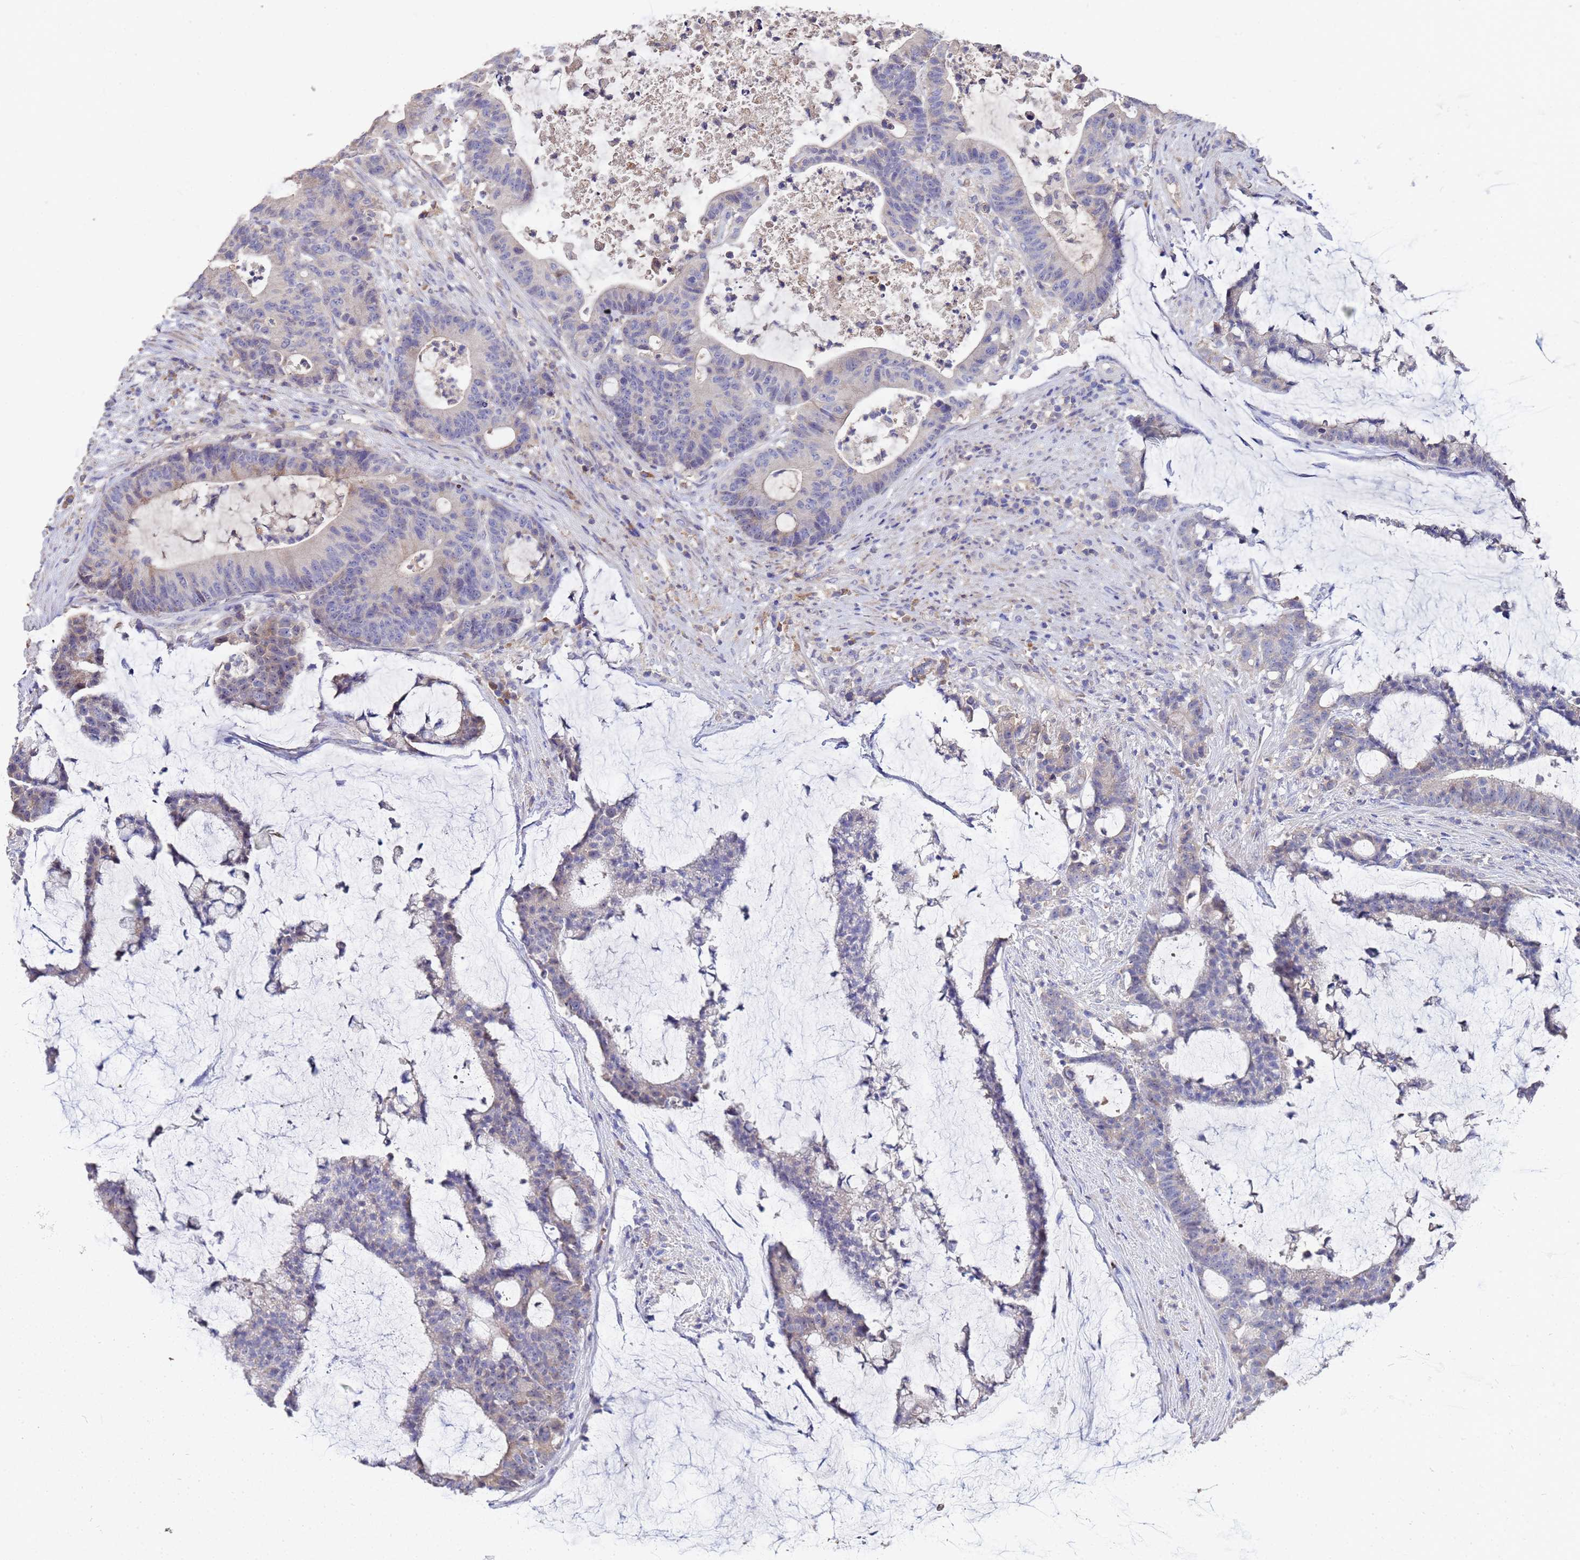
{"staining": {"intensity": "weak", "quantity": "<25%", "location": "cytoplasmic/membranous"}, "tissue": "colorectal cancer", "cell_type": "Tumor cells", "image_type": "cancer", "snomed": [{"axis": "morphology", "description": "Adenocarcinoma, NOS"}, {"axis": "topography", "description": "Colon"}], "caption": "This is a histopathology image of immunohistochemistry (IHC) staining of colorectal cancer, which shows no staining in tumor cells.", "gene": "TCP10L", "patient": {"sex": "female", "age": 84}}